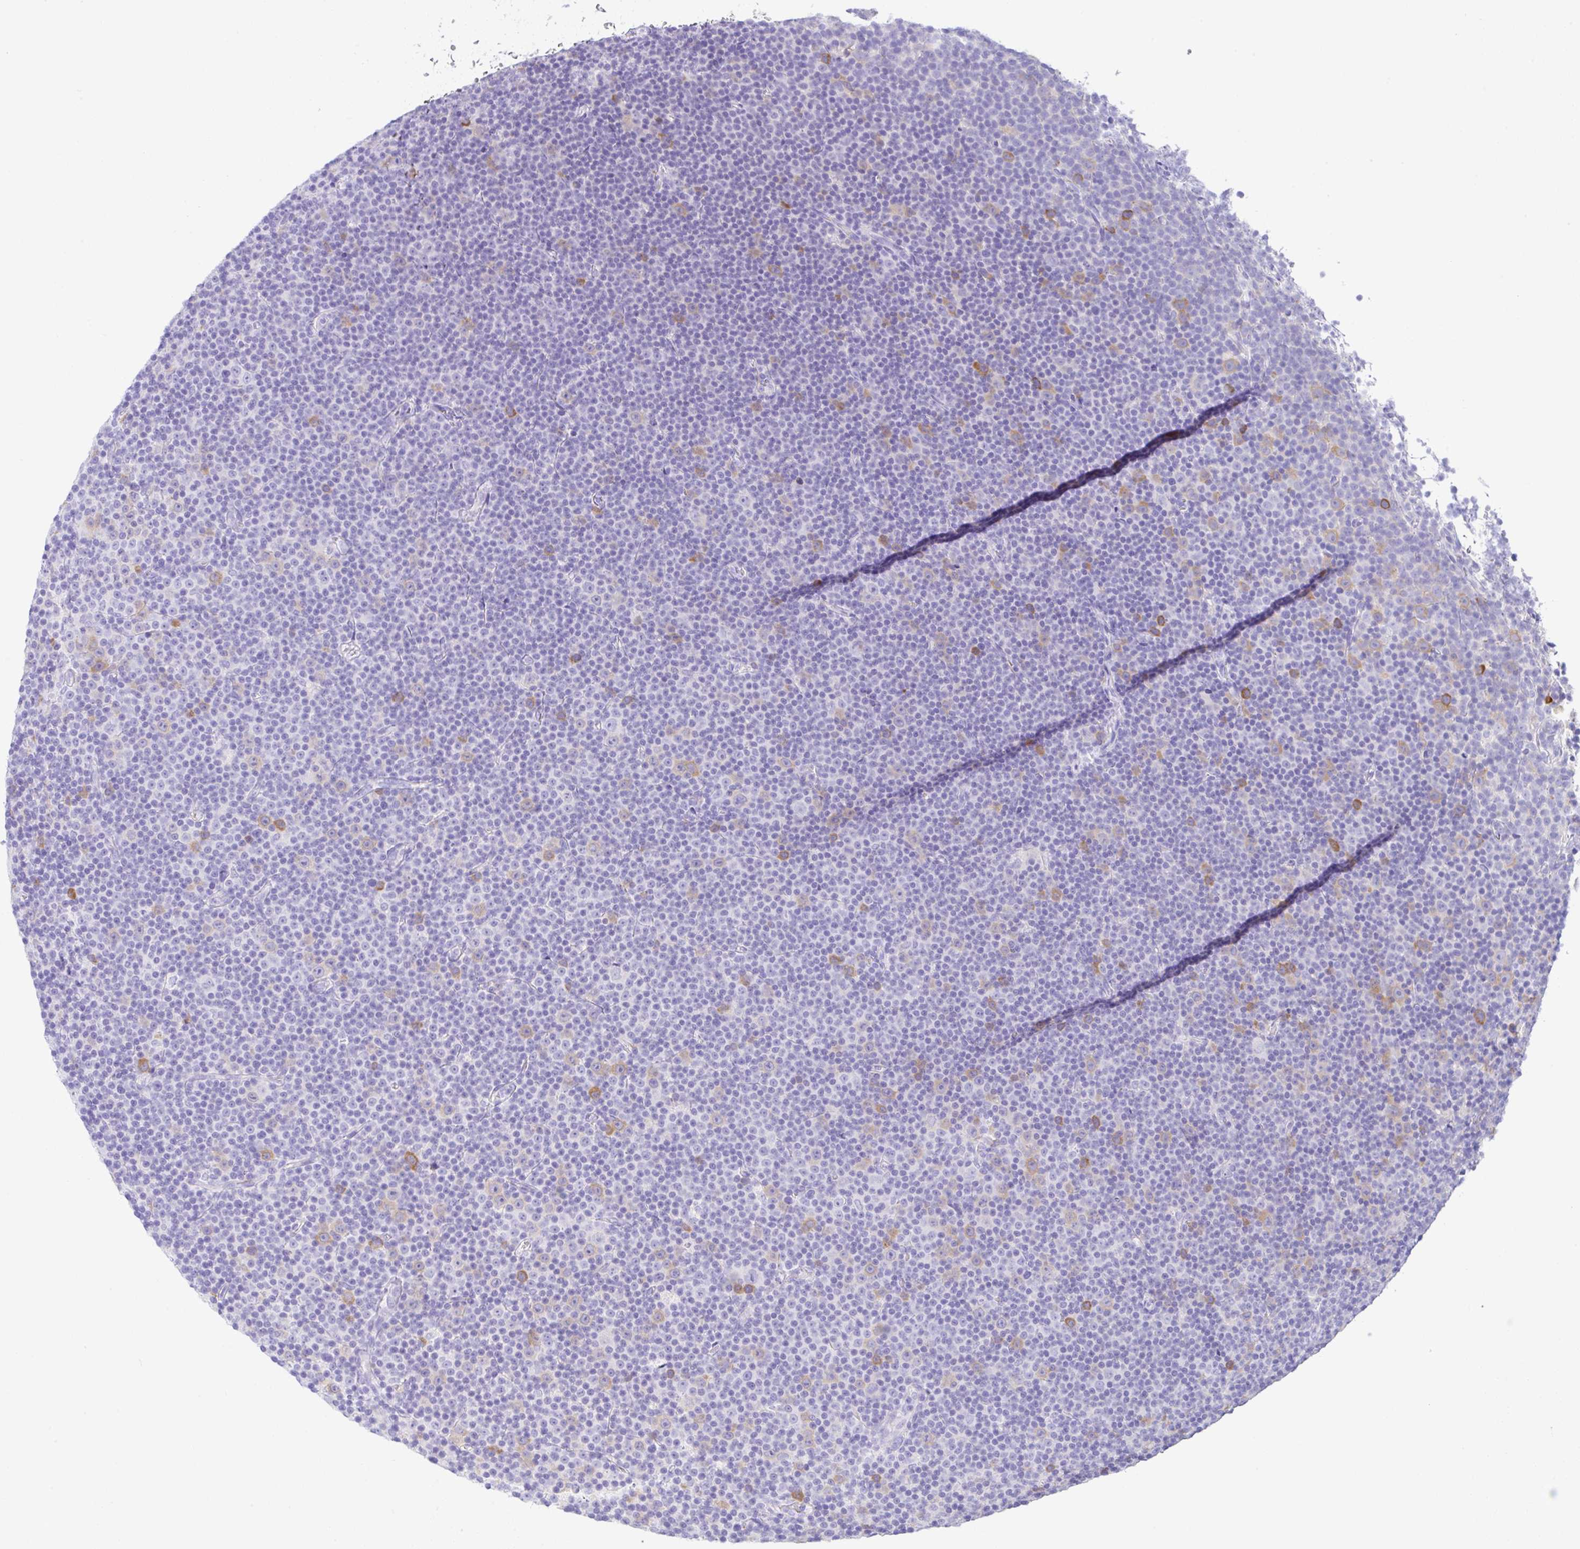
{"staining": {"intensity": "weak", "quantity": "<25%", "location": "cytoplasmic/membranous"}, "tissue": "lymphoma", "cell_type": "Tumor cells", "image_type": "cancer", "snomed": [{"axis": "morphology", "description": "Malignant lymphoma, non-Hodgkin's type, Low grade"}, {"axis": "topography", "description": "Lymph node"}], "caption": "This image is of low-grade malignant lymphoma, non-Hodgkin's type stained with IHC to label a protein in brown with the nuclei are counter-stained blue. There is no positivity in tumor cells.", "gene": "RRM2", "patient": {"sex": "female", "age": 67}}